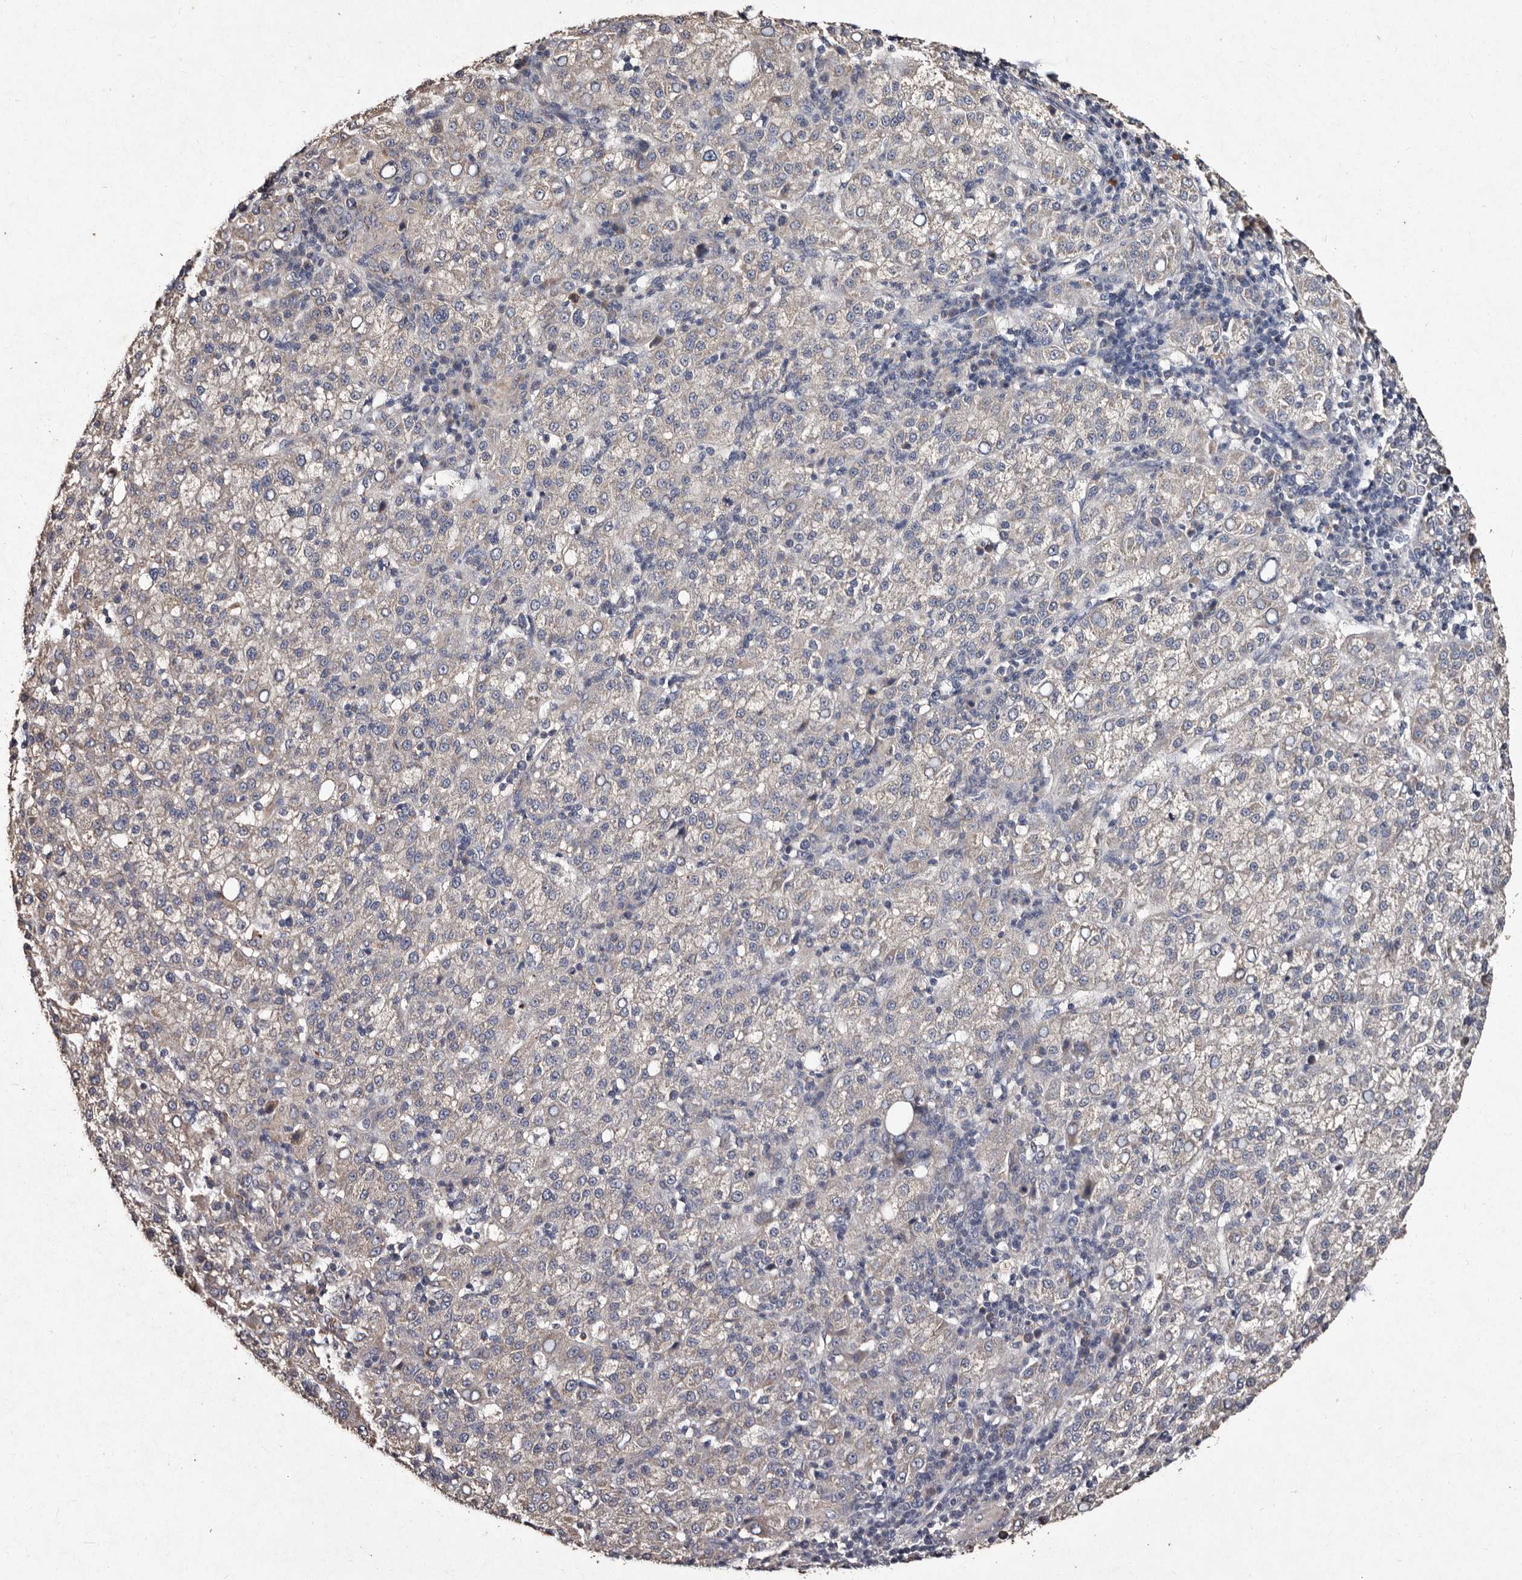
{"staining": {"intensity": "negative", "quantity": "none", "location": "none"}, "tissue": "liver cancer", "cell_type": "Tumor cells", "image_type": "cancer", "snomed": [{"axis": "morphology", "description": "Carcinoma, Hepatocellular, NOS"}, {"axis": "topography", "description": "Liver"}], "caption": "Immunohistochemistry image of neoplastic tissue: human liver cancer (hepatocellular carcinoma) stained with DAB (3,3'-diaminobenzidine) reveals no significant protein positivity in tumor cells.", "gene": "TFB1M", "patient": {"sex": "female", "age": 58}}